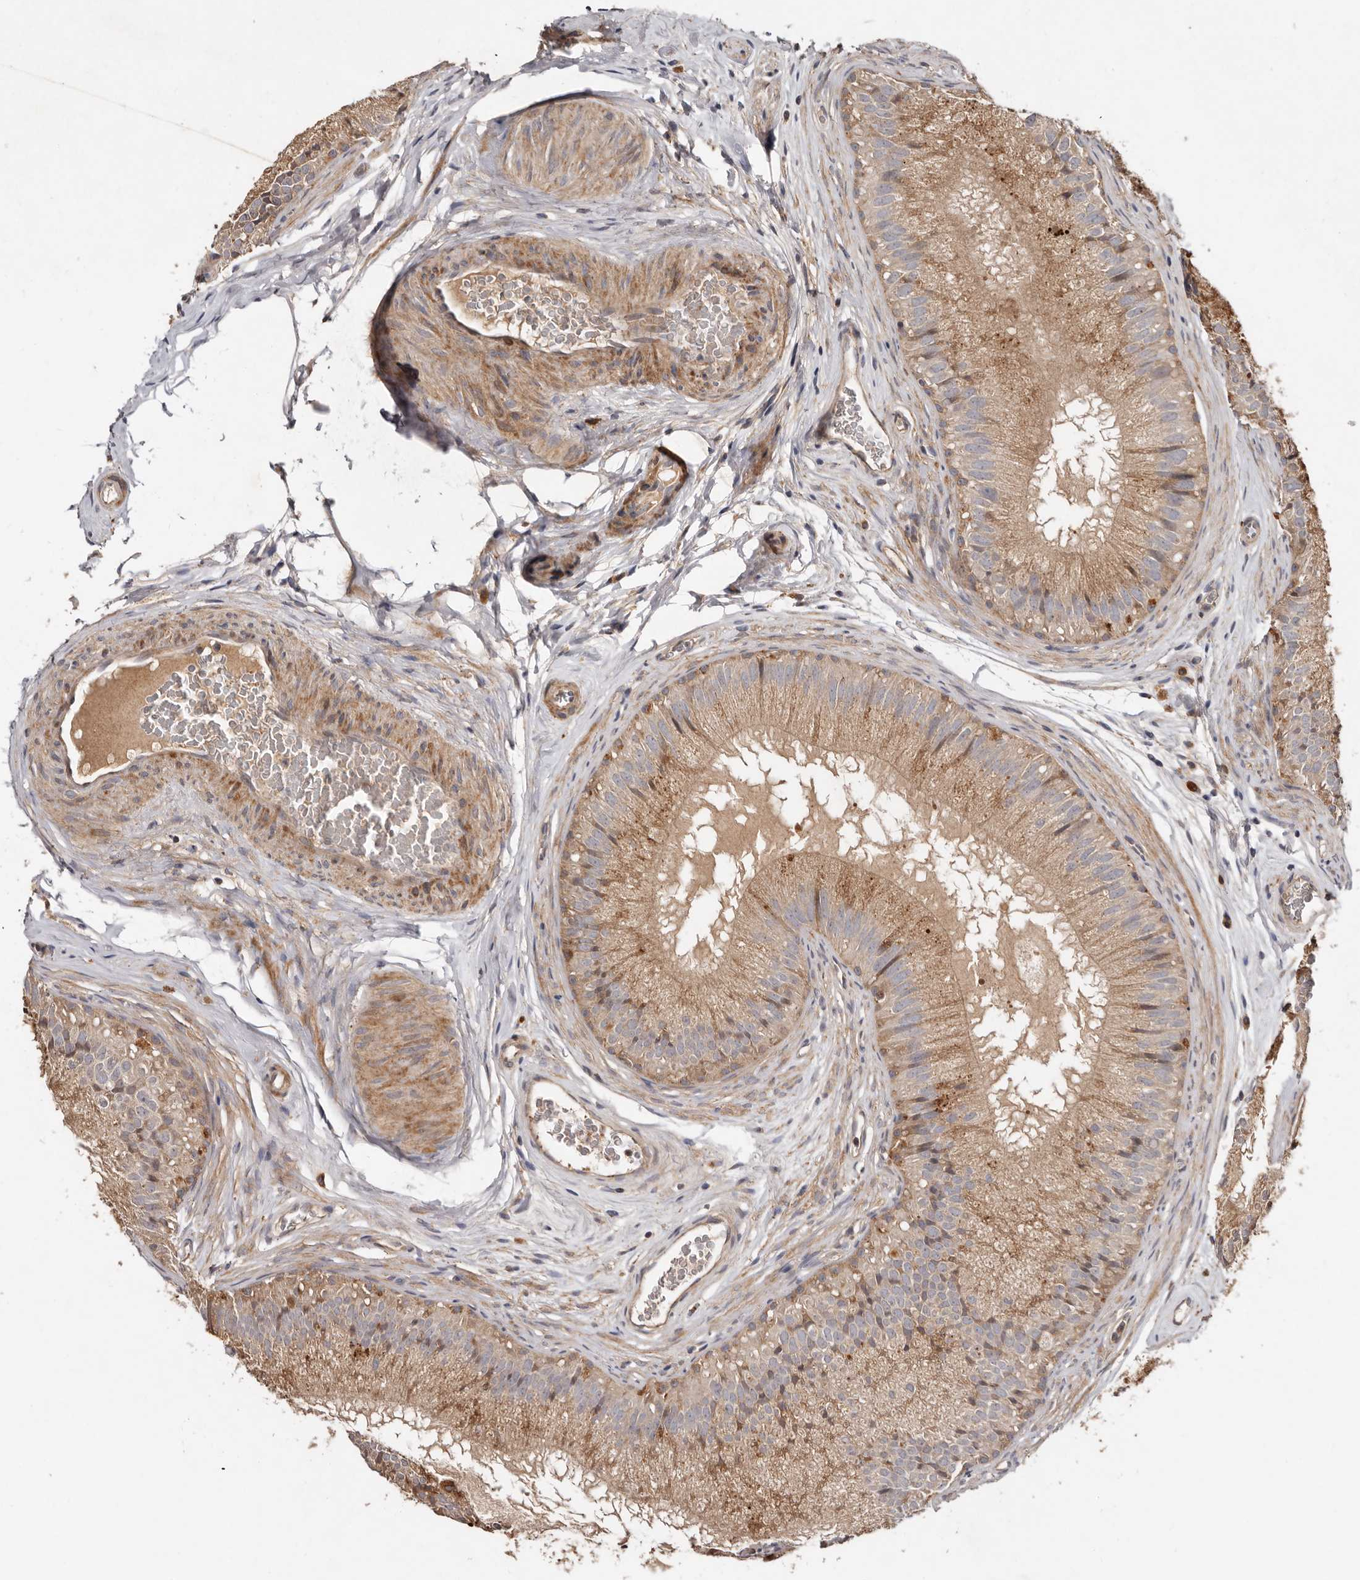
{"staining": {"intensity": "moderate", "quantity": ">75%", "location": "cytoplasmic/membranous"}, "tissue": "epididymis", "cell_type": "Glandular cells", "image_type": "normal", "snomed": [{"axis": "morphology", "description": "Normal tissue, NOS"}, {"axis": "topography", "description": "Epididymis"}], "caption": "Protein analysis of normal epididymis exhibits moderate cytoplasmic/membranous staining in about >75% of glandular cells.", "gene": "GOT1L1", "patient": {"sex": "male", "age": 29}}